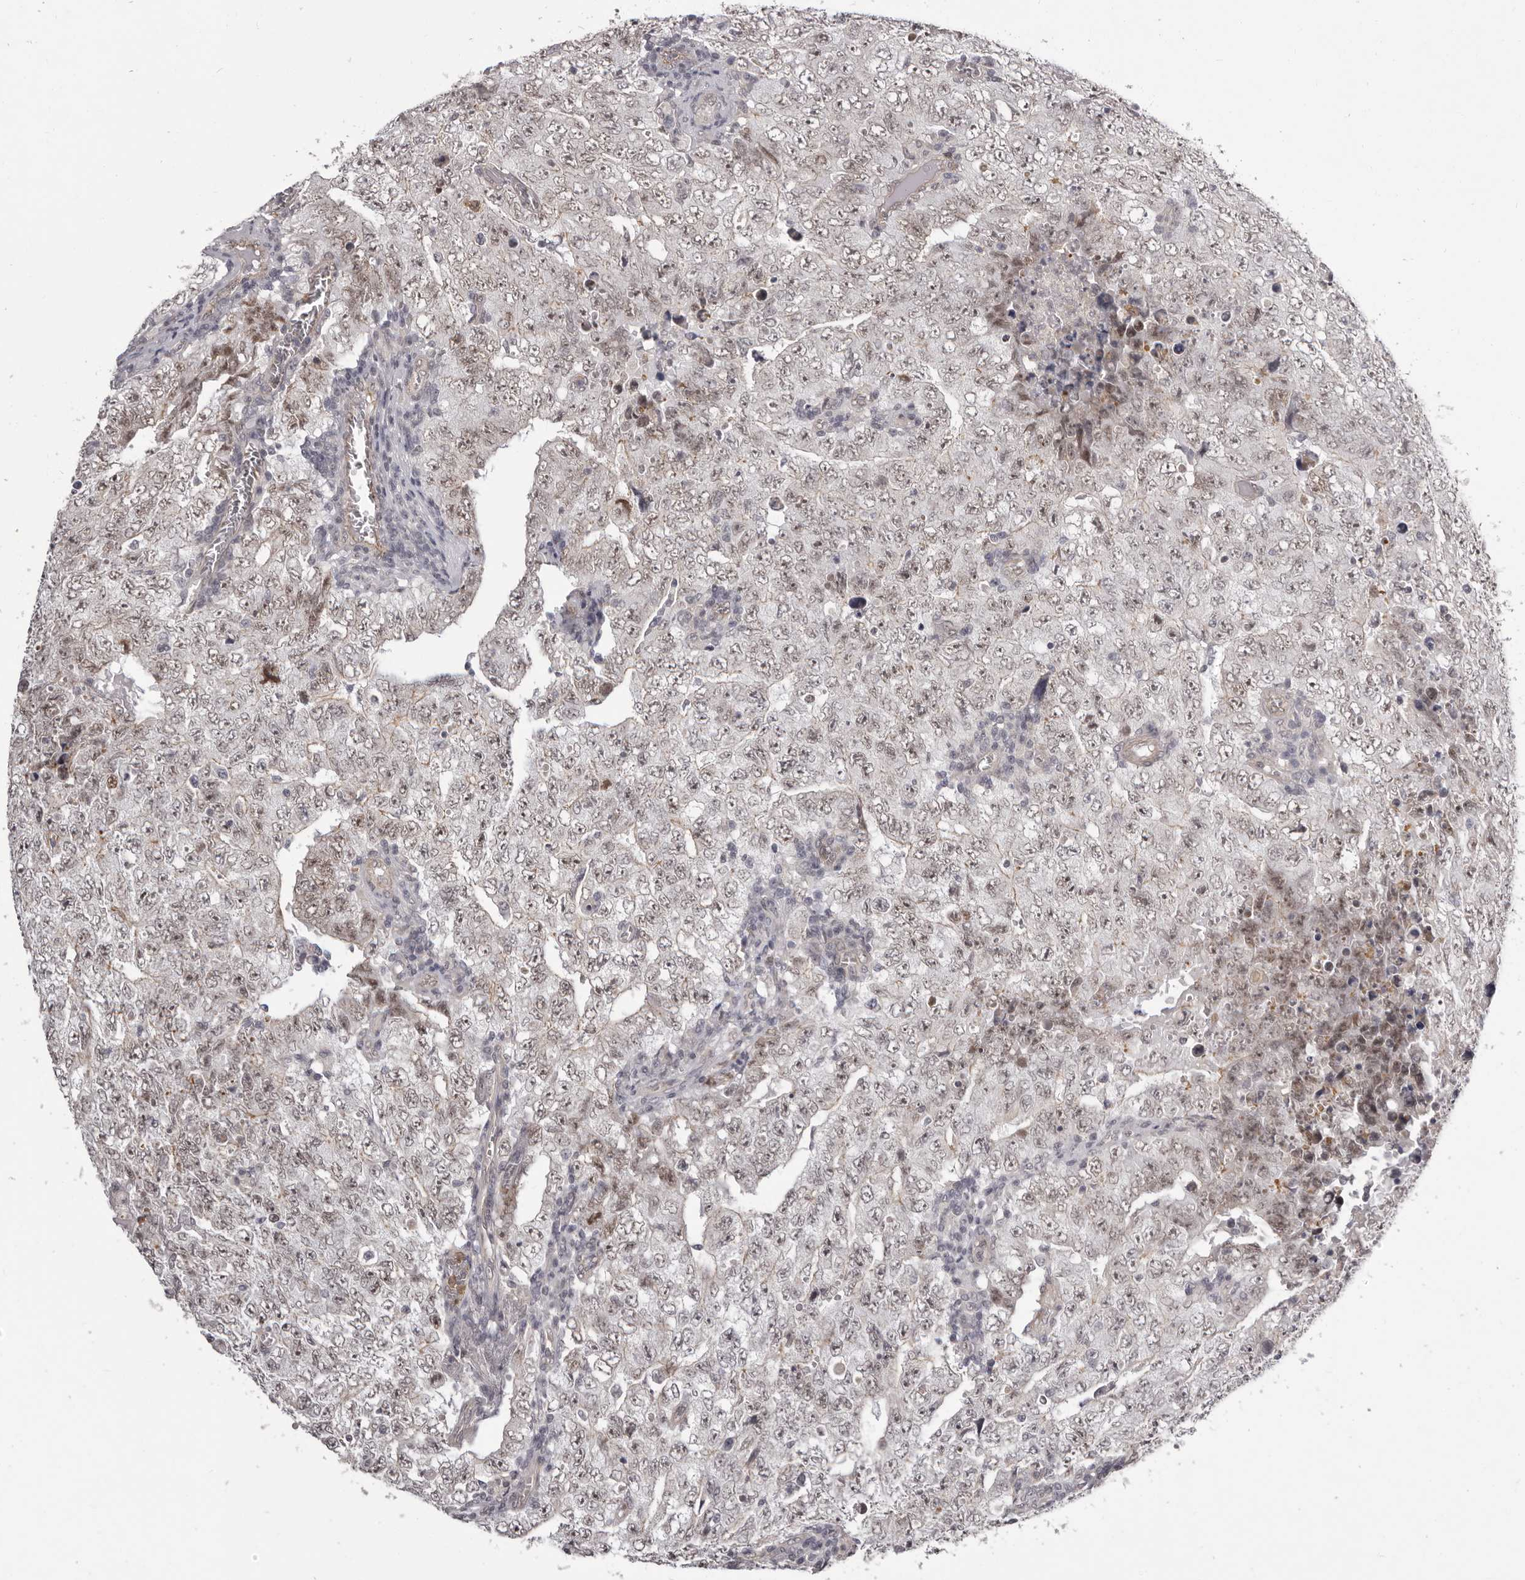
{"staining": {"intensity": "weak", "quantity": ">75%", "location": "nuclear"}, "tissue": "testis cancer", "cell_type": "Tumor cells", "image_type": "cancer", "snomed": [{"axis": "morphology", "description": "Carcinoma, Embryonal, NOS"}, {"axis": "topography", "description": "Testis"}], "caption": "A high-resolution photomicrograph shows IHC staining of testis embryonal carcinoma, which displays weak nuclear positivity in approximately >75% of tumor cells. (DAB IHC with brightfield microscopy, high magnification).", "gene": "RNF2", "patient": {"sex": "male", "age": 26}}